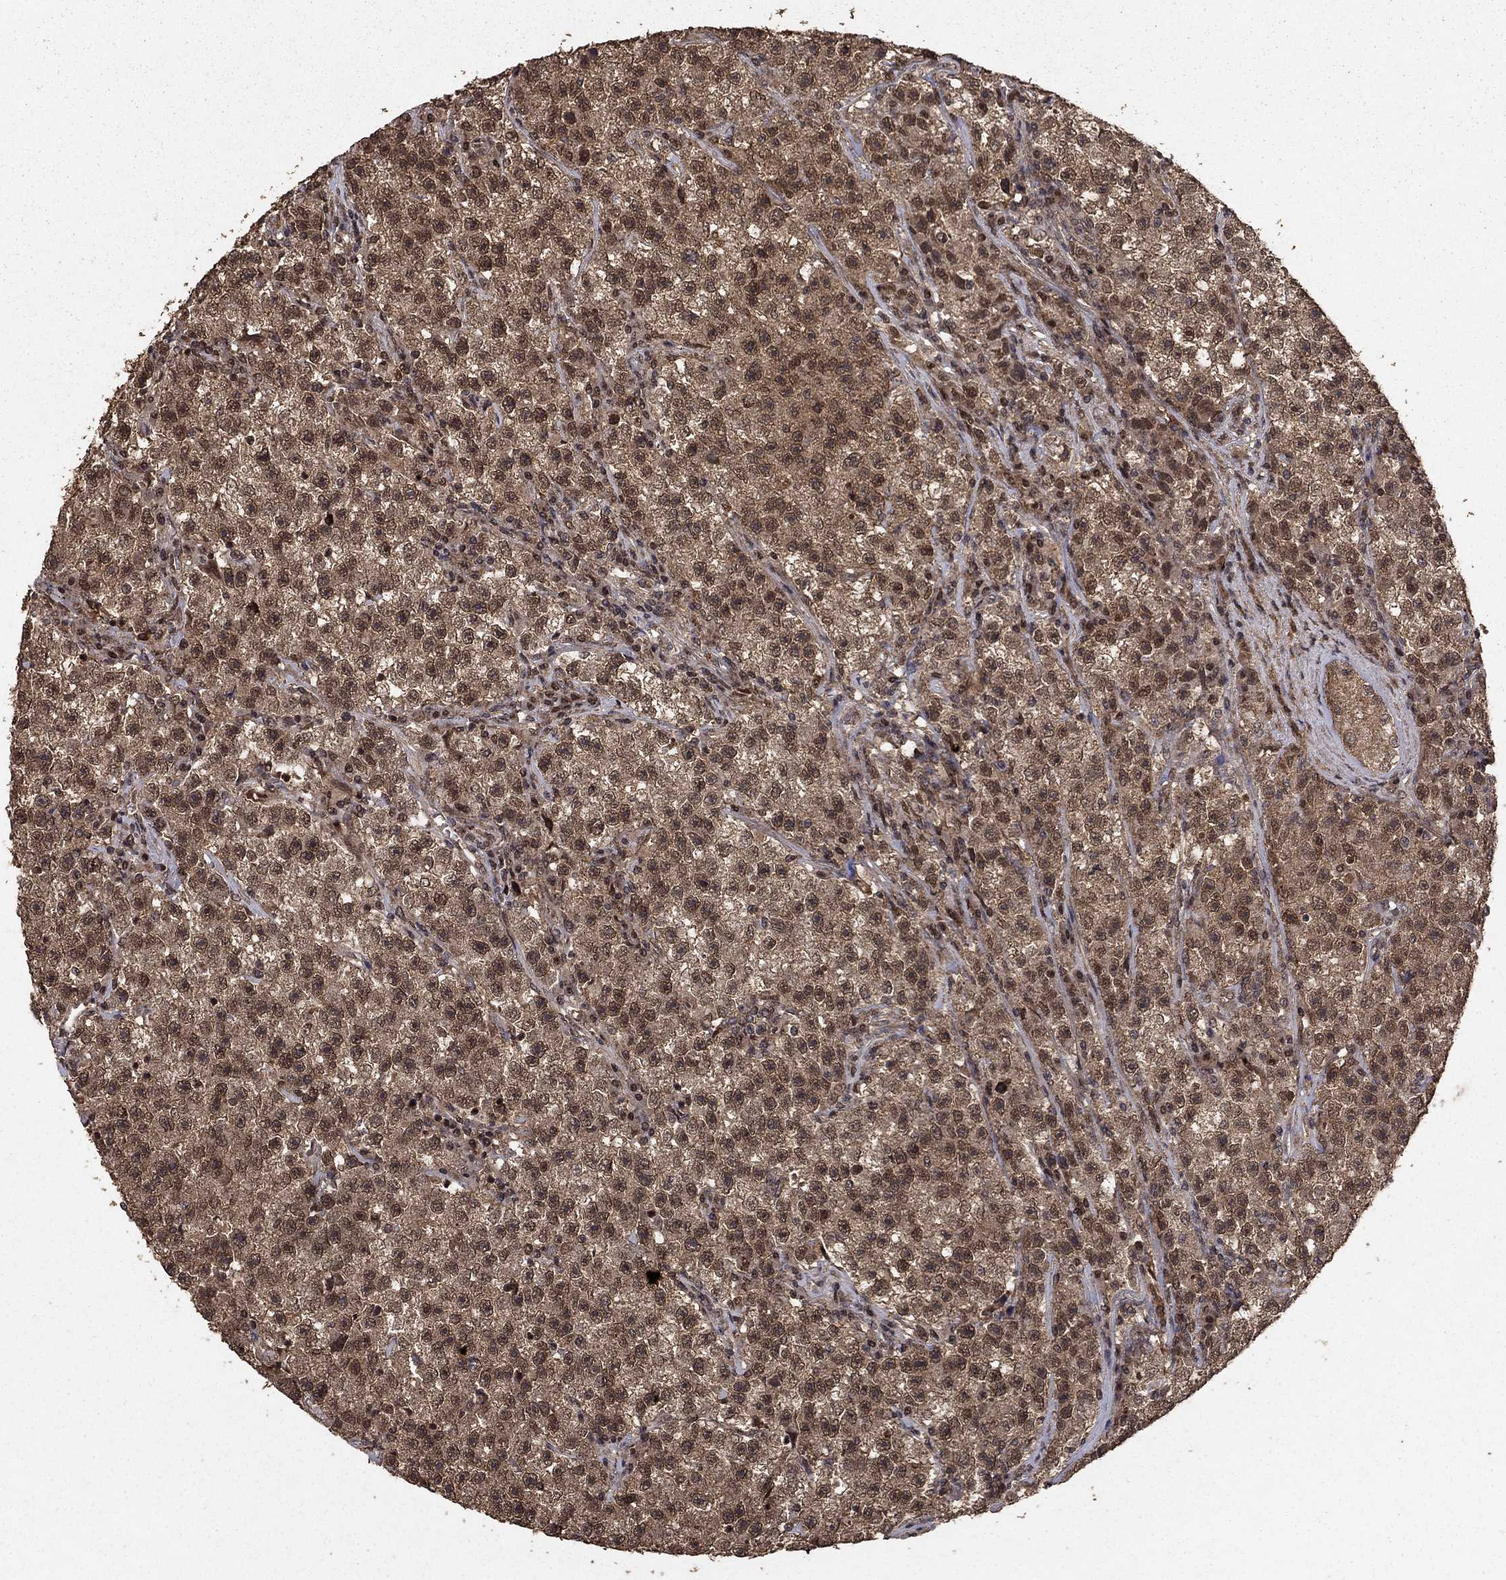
{"staining": {"intensity": "moderate", "quantity": ">75%", "location": "cytoplasmic/membranous,nuclear"}, "tissue": "testis cancer", "cell_type": "Tumor cells", "image_type": "cancer", "snomed": [{"axis": "morphology", "description": "Seminoma, NOS"}, {"axis": "topography", "description": "Testis"}], "caption": "Brown immunohistochemical staining in human testis cancer (seminoma) displays moderate cytoplasmic/membranous and nuclear positivity in approximately >75% of tumor cells.", "gene": "PRDM1", "patient": {"sex": "male", "age": 22}}